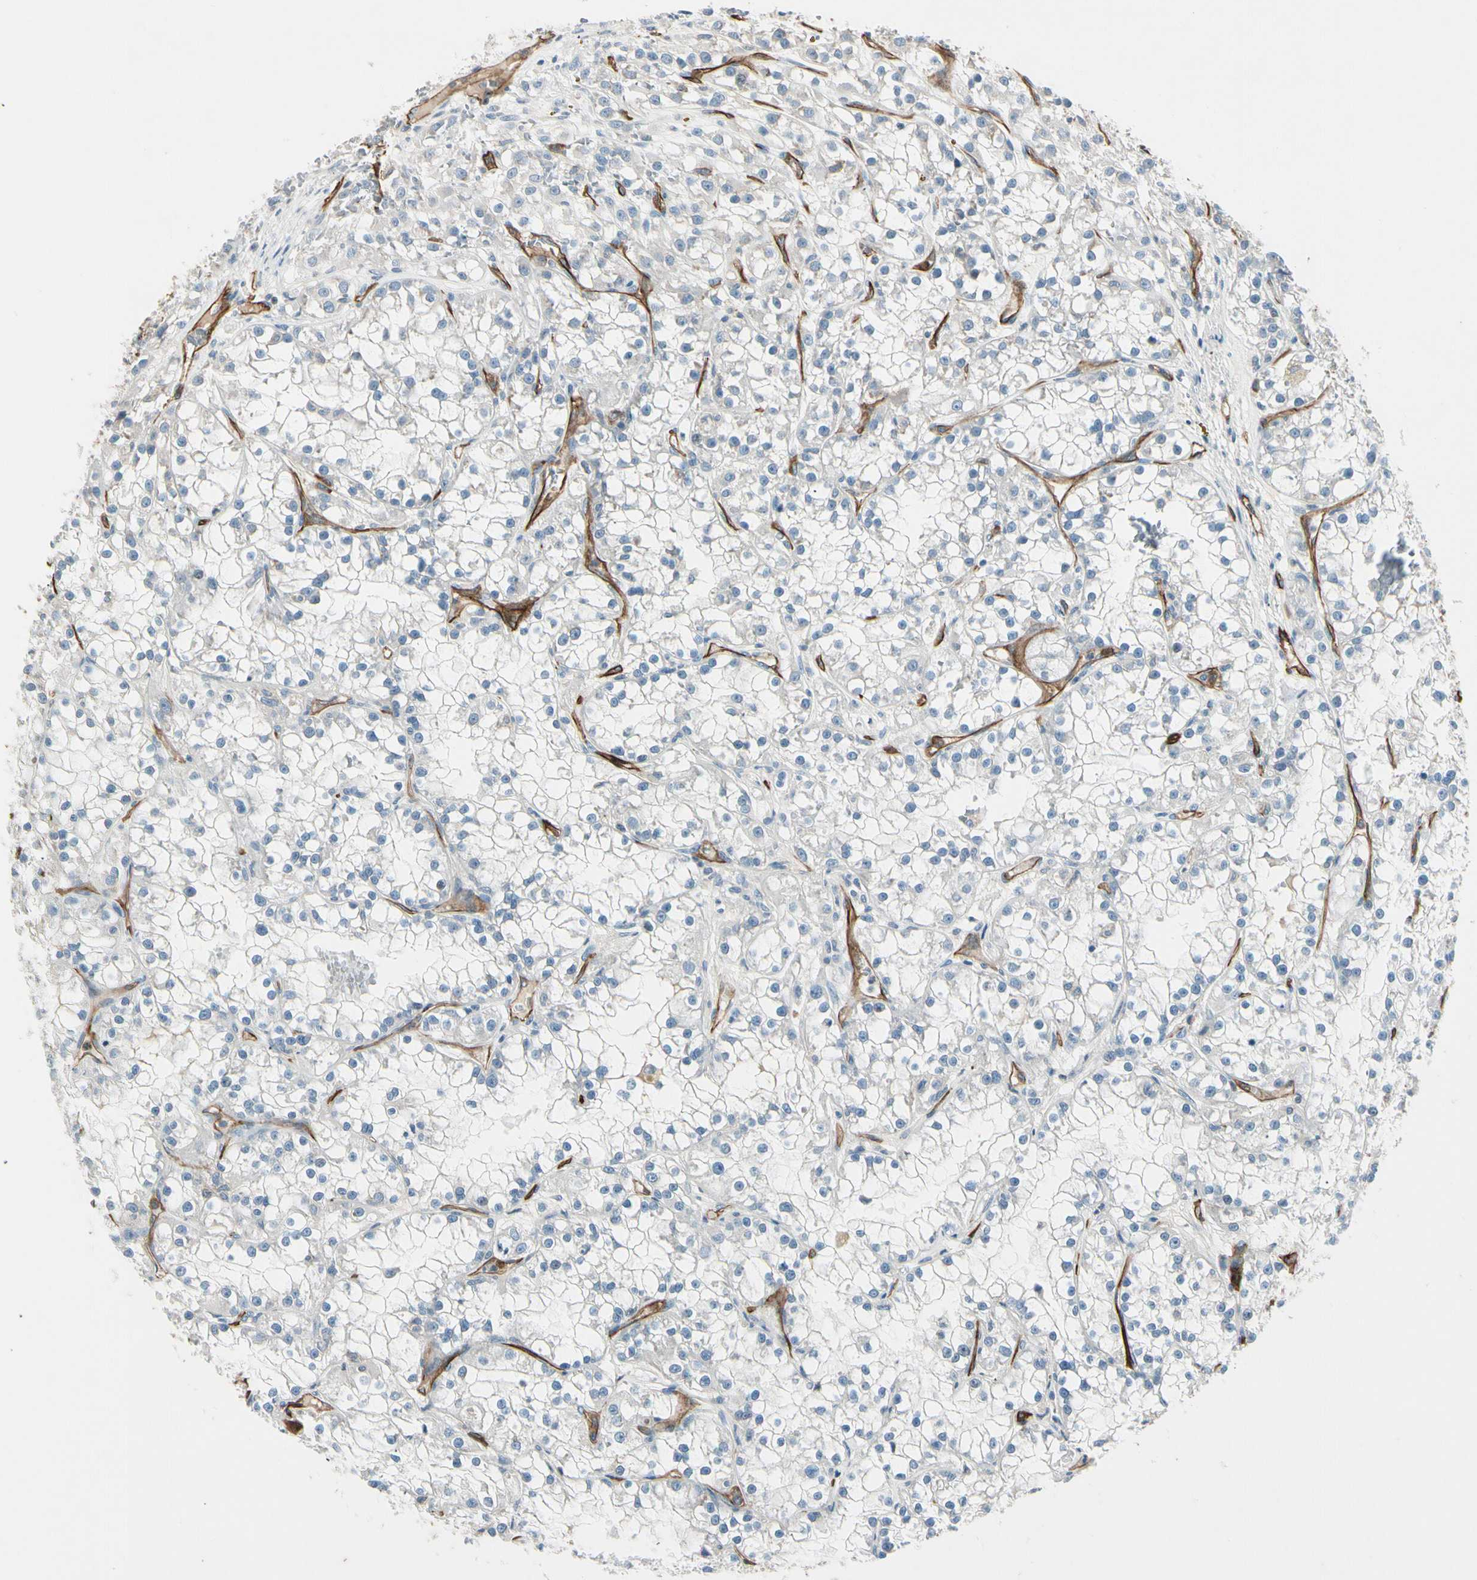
{"staining": {"intensity": "negative", "quantity": "none", "location": "none"}, "tissue": "renal cancer", "cell_type": "Tumor cells", "image_type": "cancer", "snomed": [{"axis": "morphology", "description": "Adenocarcinoma, NOS"}, {"axis": "topography", "description": "Kidney"}], "caption": "DAB immunohistochemical staining of adenocarcinoma (renal) exhibits no significant staining in tumor cells.", "gene": "CD93", "patient": {"sex": "female", "age": 52}}